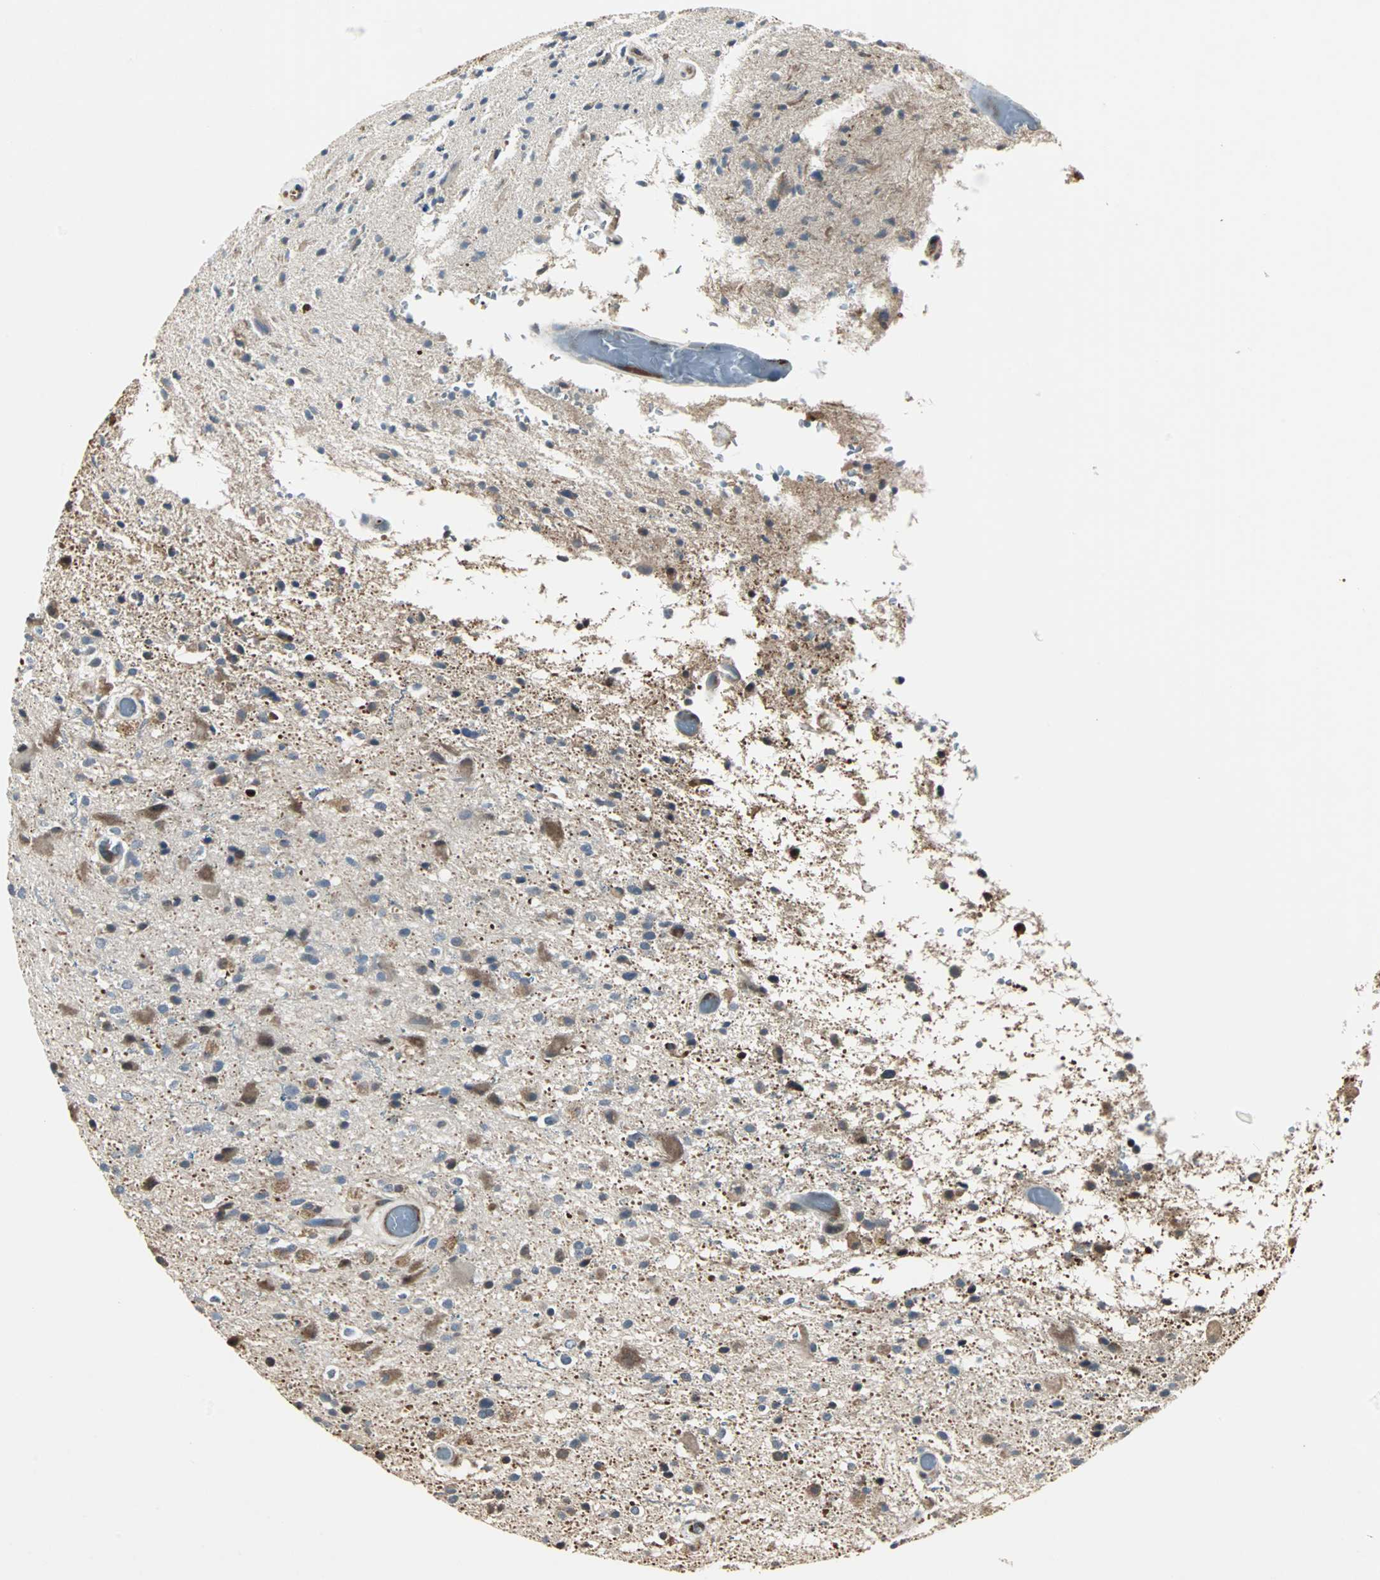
{"staining": {"intensity": "weak", "quantity": "25%-75%", "location": "cytoplasmic/membranous"}, "tissue": "glioma", "cell_type": "Tumor cells", "image_type": "cancer", "snomed": [{"axis": "morphology", "description": "Glioma, malignant, High grade"}, {"axis": "topography", "description": "Brain"}], "caption": "Immunohistochemistry (IHC) micrograph of neoplastic tissue: high-grade glioma (malignant) stained using immunohistochemistry reveals low levels of weak protein expression localized specifically in the cytoplasmic/membranous of tumor cells, appearing as a cytoplasmic/membranous brown color.", "gene": "CHP1", "patient": {"sex": "male", "age": 33}}